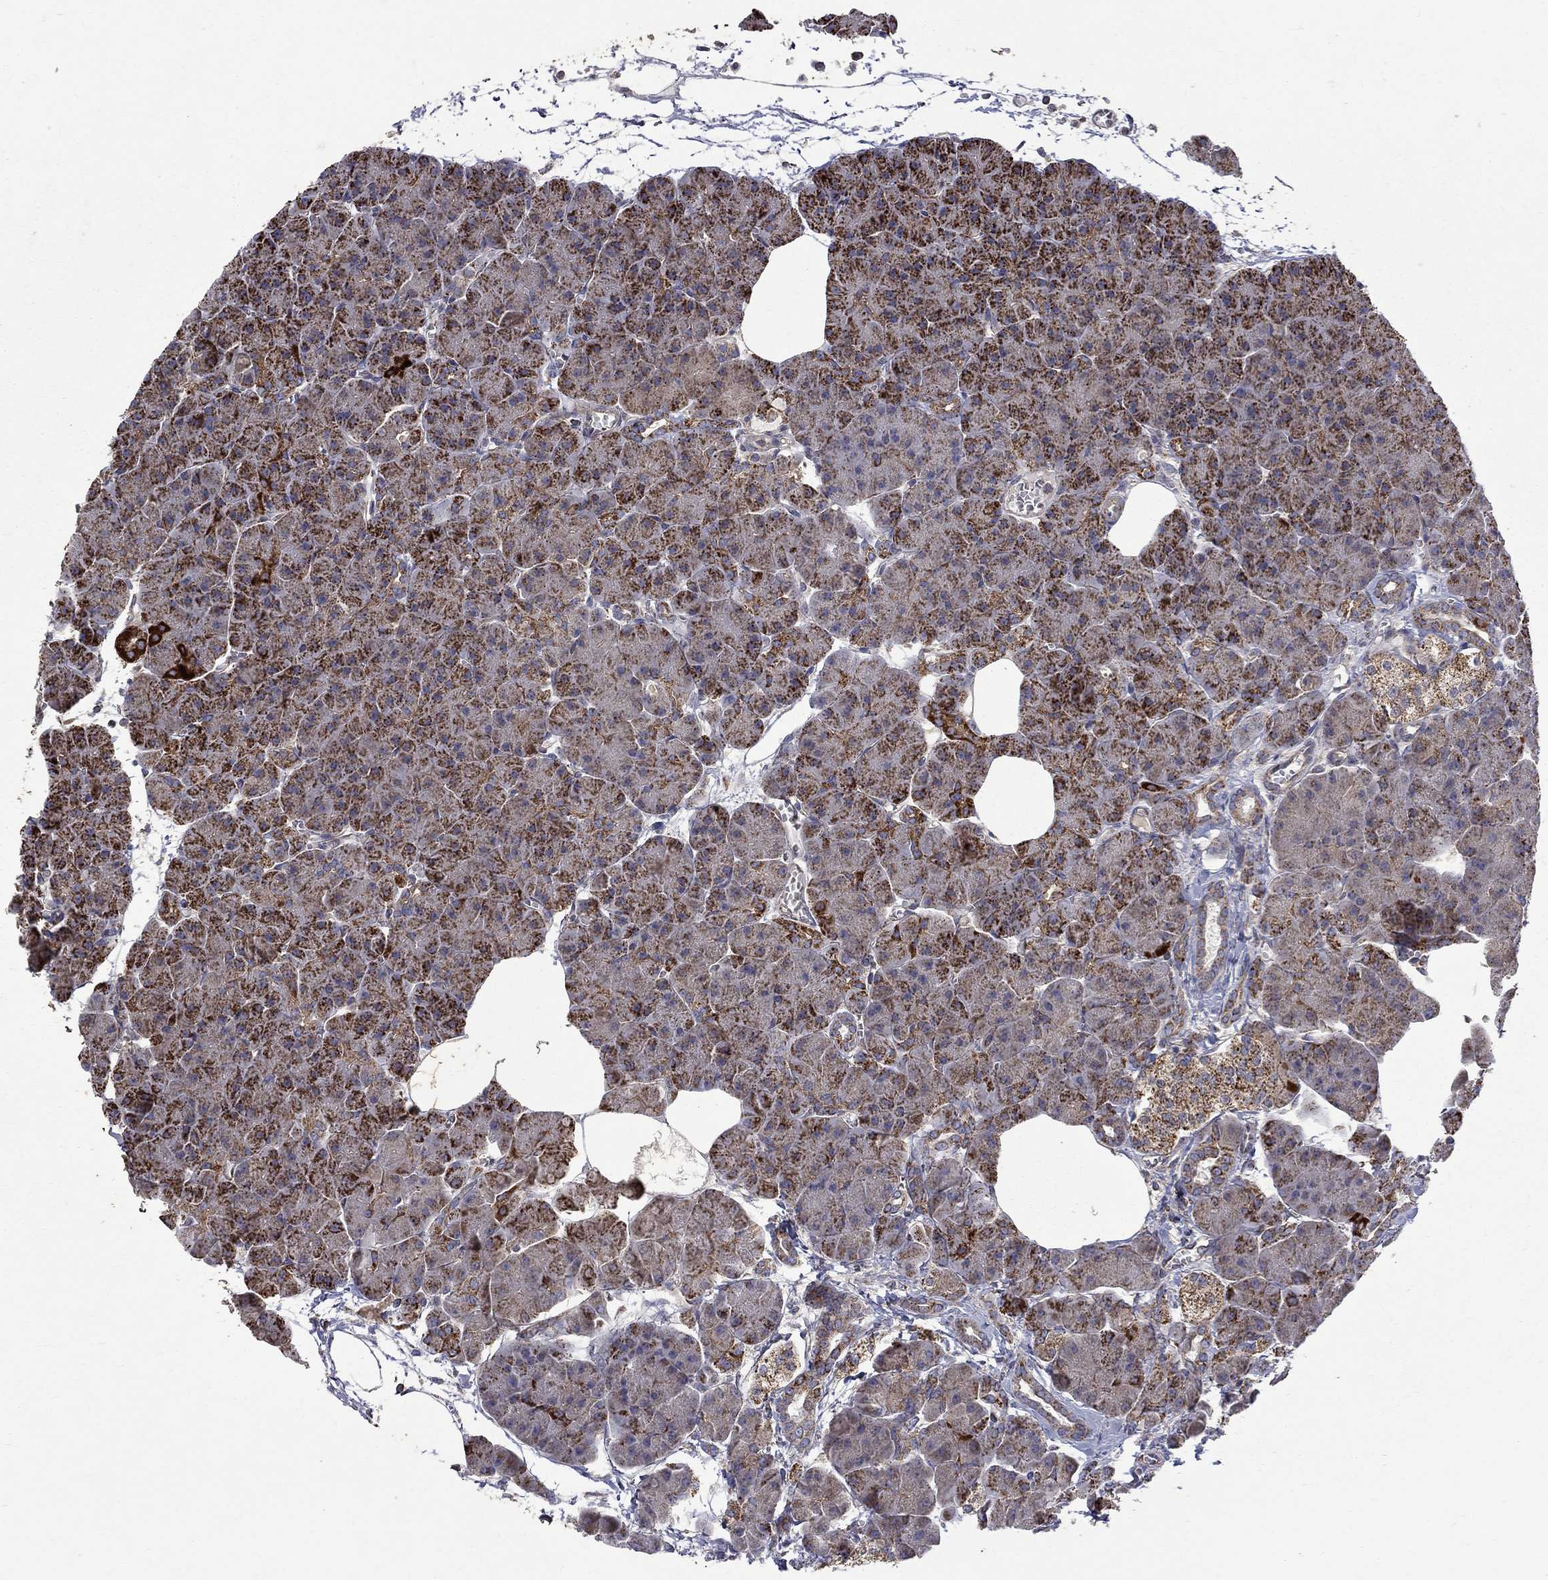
{"staining": {"intensity": "strong", "quantity": "25%-75%", "location": "cytoplasmic/membranous"}, "tissue": "pancreas", "cell_type": "Exocrine glandular cells", "image_type": "normal", "snomed": [{"axis": "morphology", "description": "Normal tissue, NOS"}, {"axis": "topography", "description": "Adipose tissue"}, {"axis": "topography", "description": "Pancreas"}, {"axis": "topography", "description": "Peripheral nerve tissue"}], "caption": "Immunohistochemical staining of unremarkable pancreas demonstrates high levels of strong cytoplasmic/membranous expression in approximately 25%-75% of exocrine glandular cells.", "gene": "PCBP3", "patient": {"sex": "female", "age": 58}}